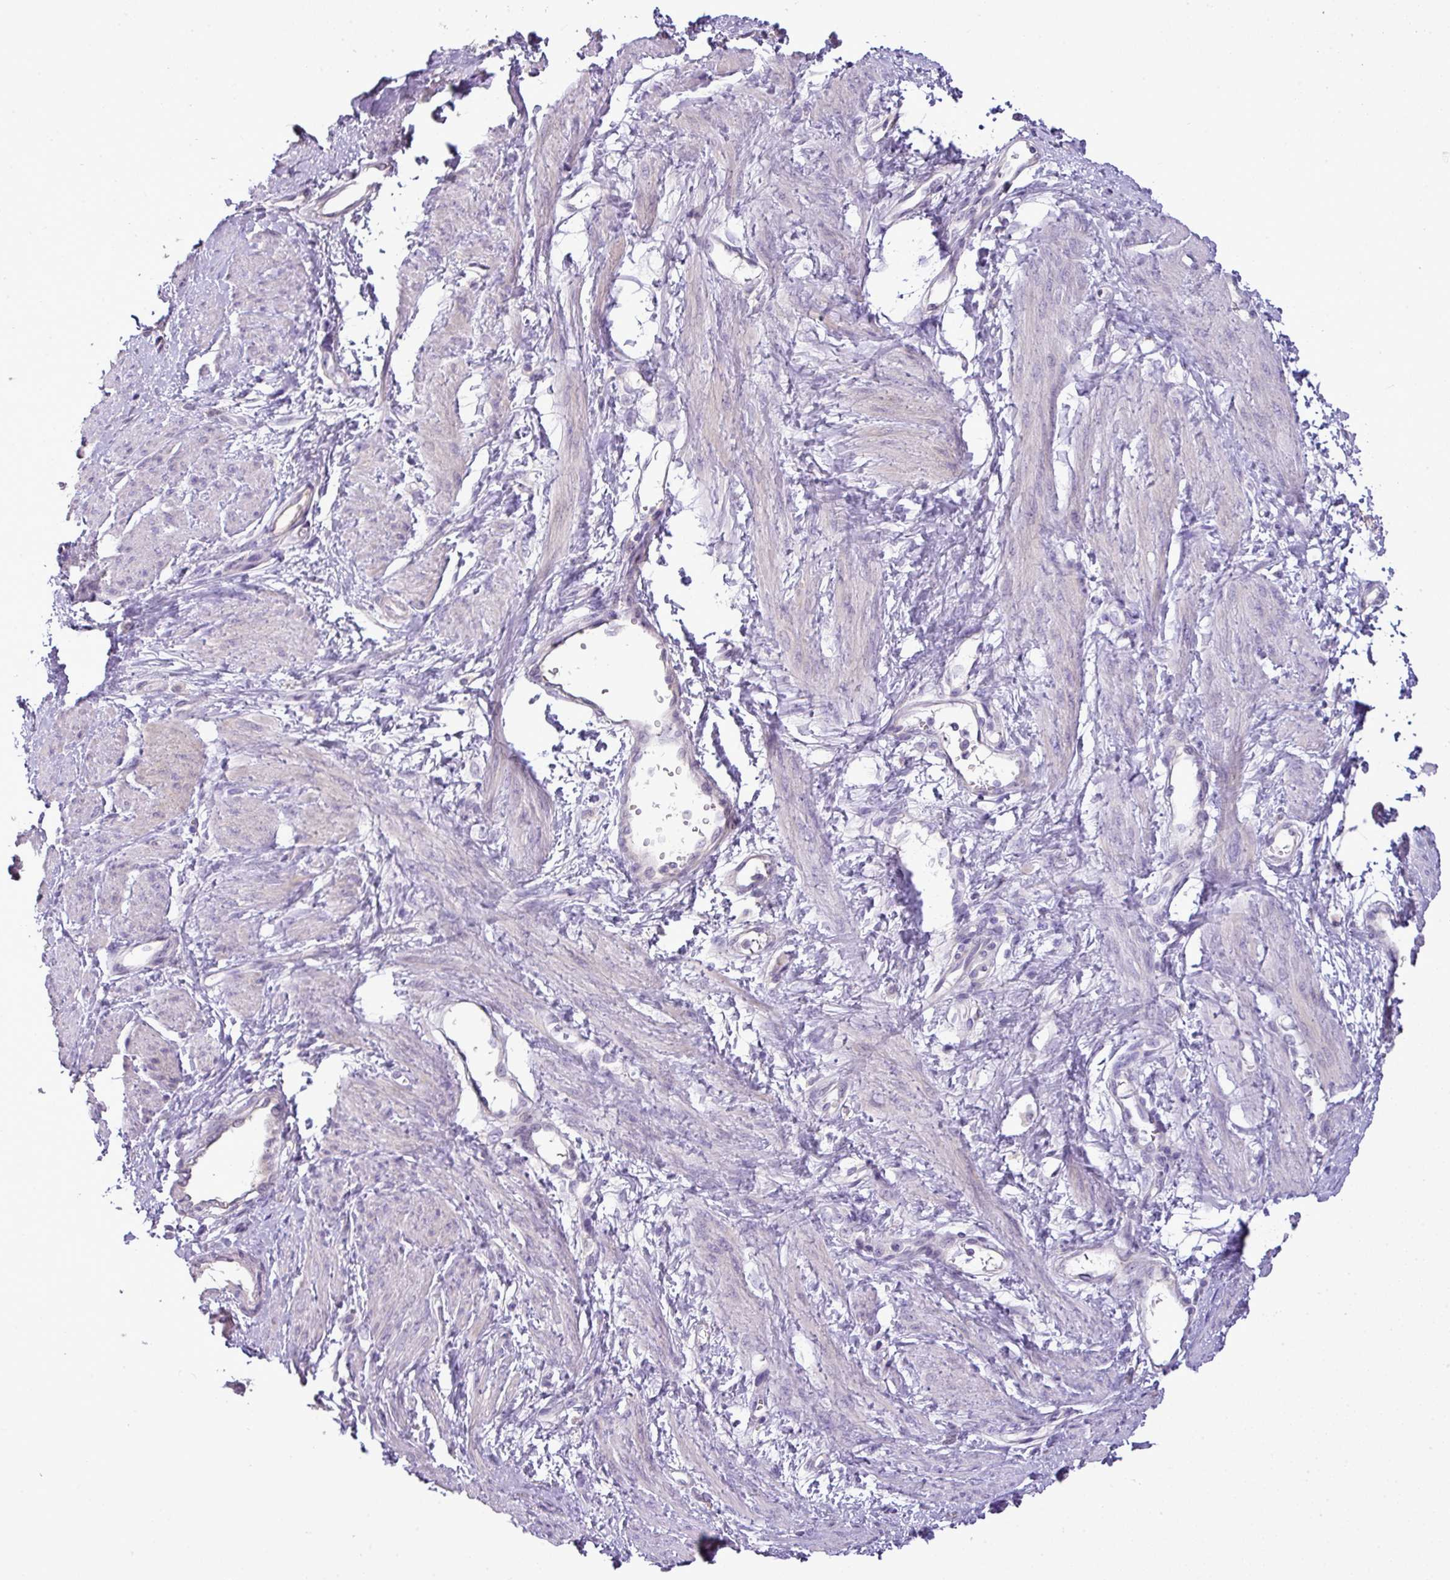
{"staining": {"intensity": "negative", "quantity": "none", "location": "none"}, "tissue": "smooth muscle", "cell_type": "Smooth muscle cells", "image_type": "normal", "snomed": [{"axis": "morphology", "description": "Normal tissue, NOS"}, {"axis": "topography", "description": "Smooth muscle"}, {"axis": "topography", "description": "Uterus"}], "caption": "Immunohistochemistry (IHC) micrograph of benign smooth muscle stained for a protein (brown), which displays no staining in smooth muscle cells.", "gene": "BRINP2", "patient": {"sex": "female", "age": 39}}